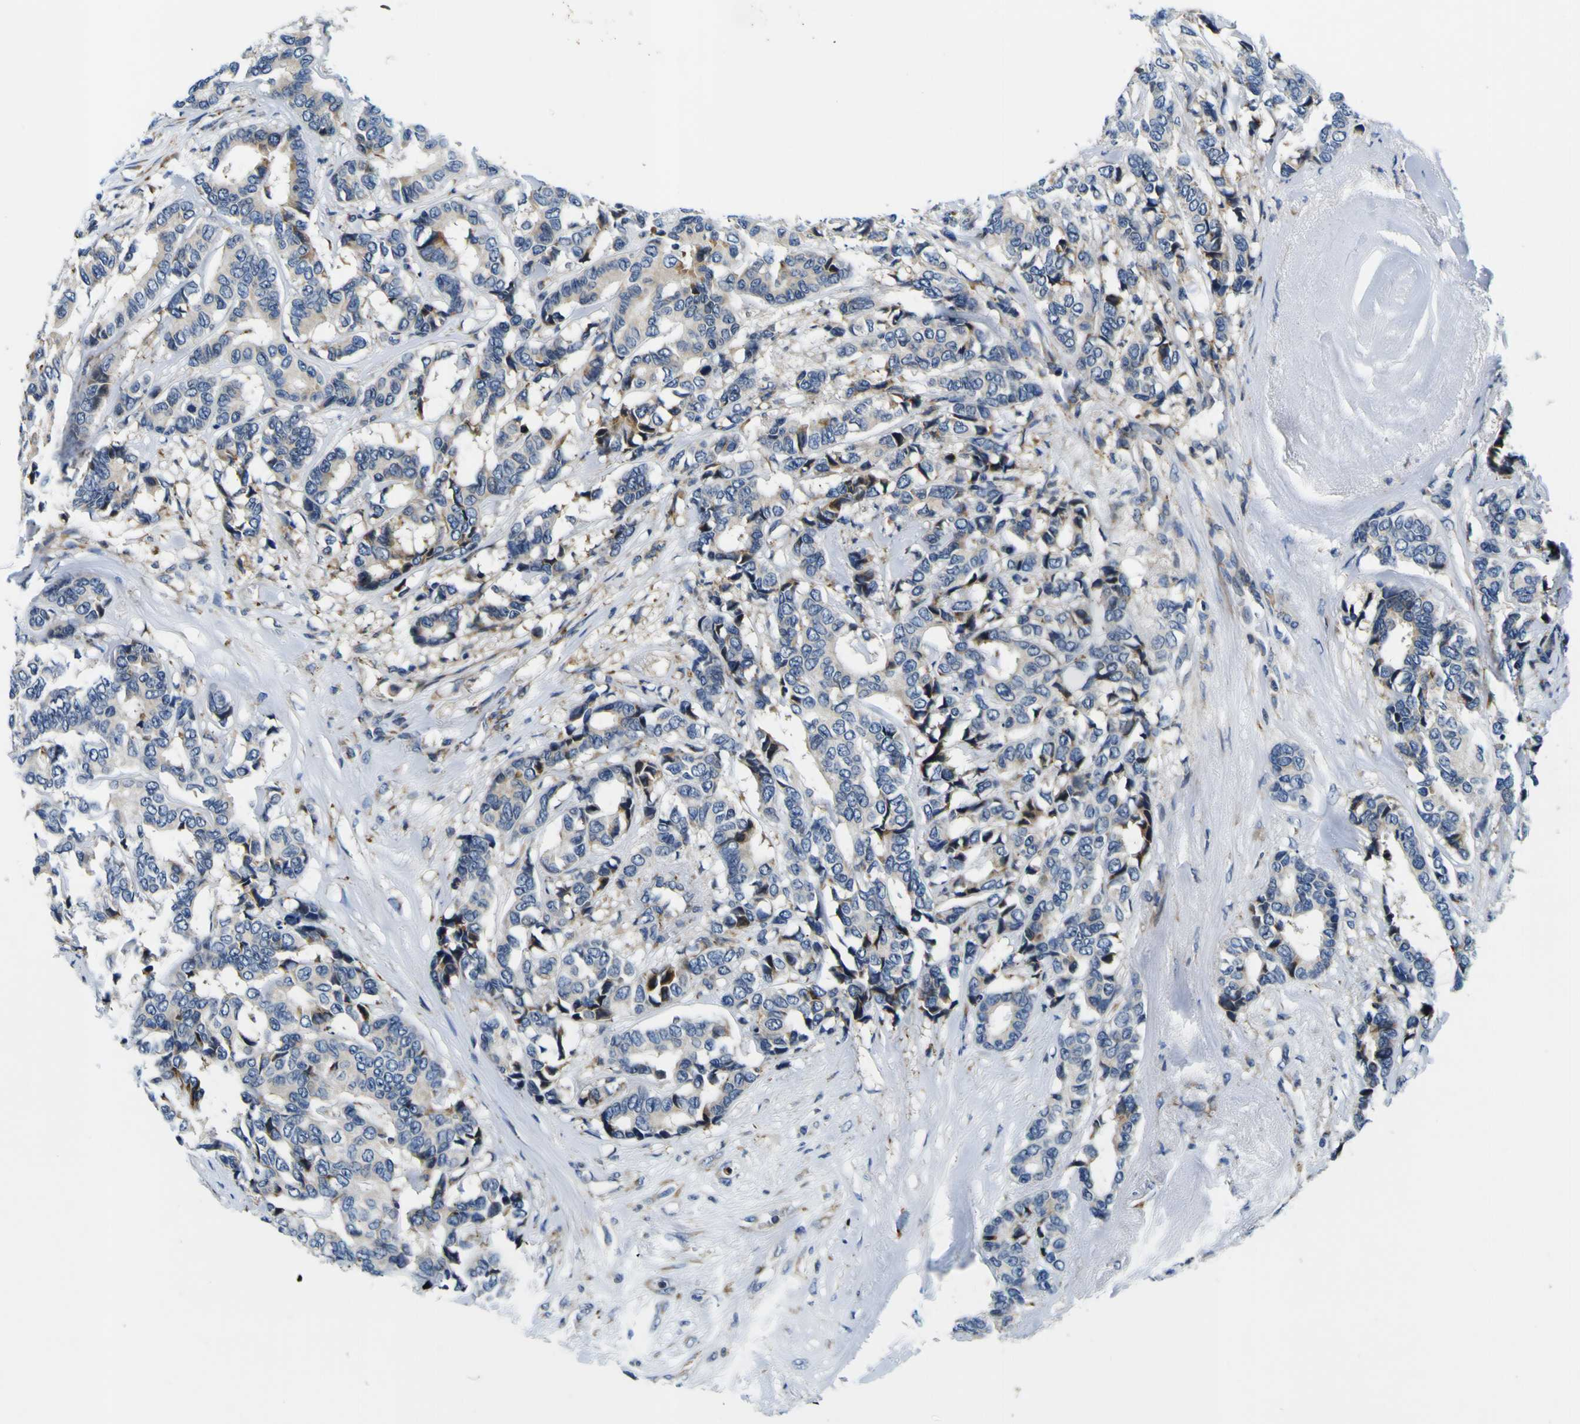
{"staining": {"intensity": "weak", "quantity": "<25%", "location": "cytoplasmic/membranous"}, "tissue": "breast cancer", "cell_type": "Tumor cells", "image_type": "cancer", "snomed": [{"axis": "morphology", "description": "Duct carcinoma"}, {"axis": "topography", "description": "Breast"}], "caption": "DAB (3,3'-diaminobenzidine) immunohistochemical staining of breast cancer shows no significant expression in tumor cells. (Immunohistochemistry, brightfield microscopy, high magnification).", "gene": "NLRP3", "patient": {"sex": "female", "age": 87}}